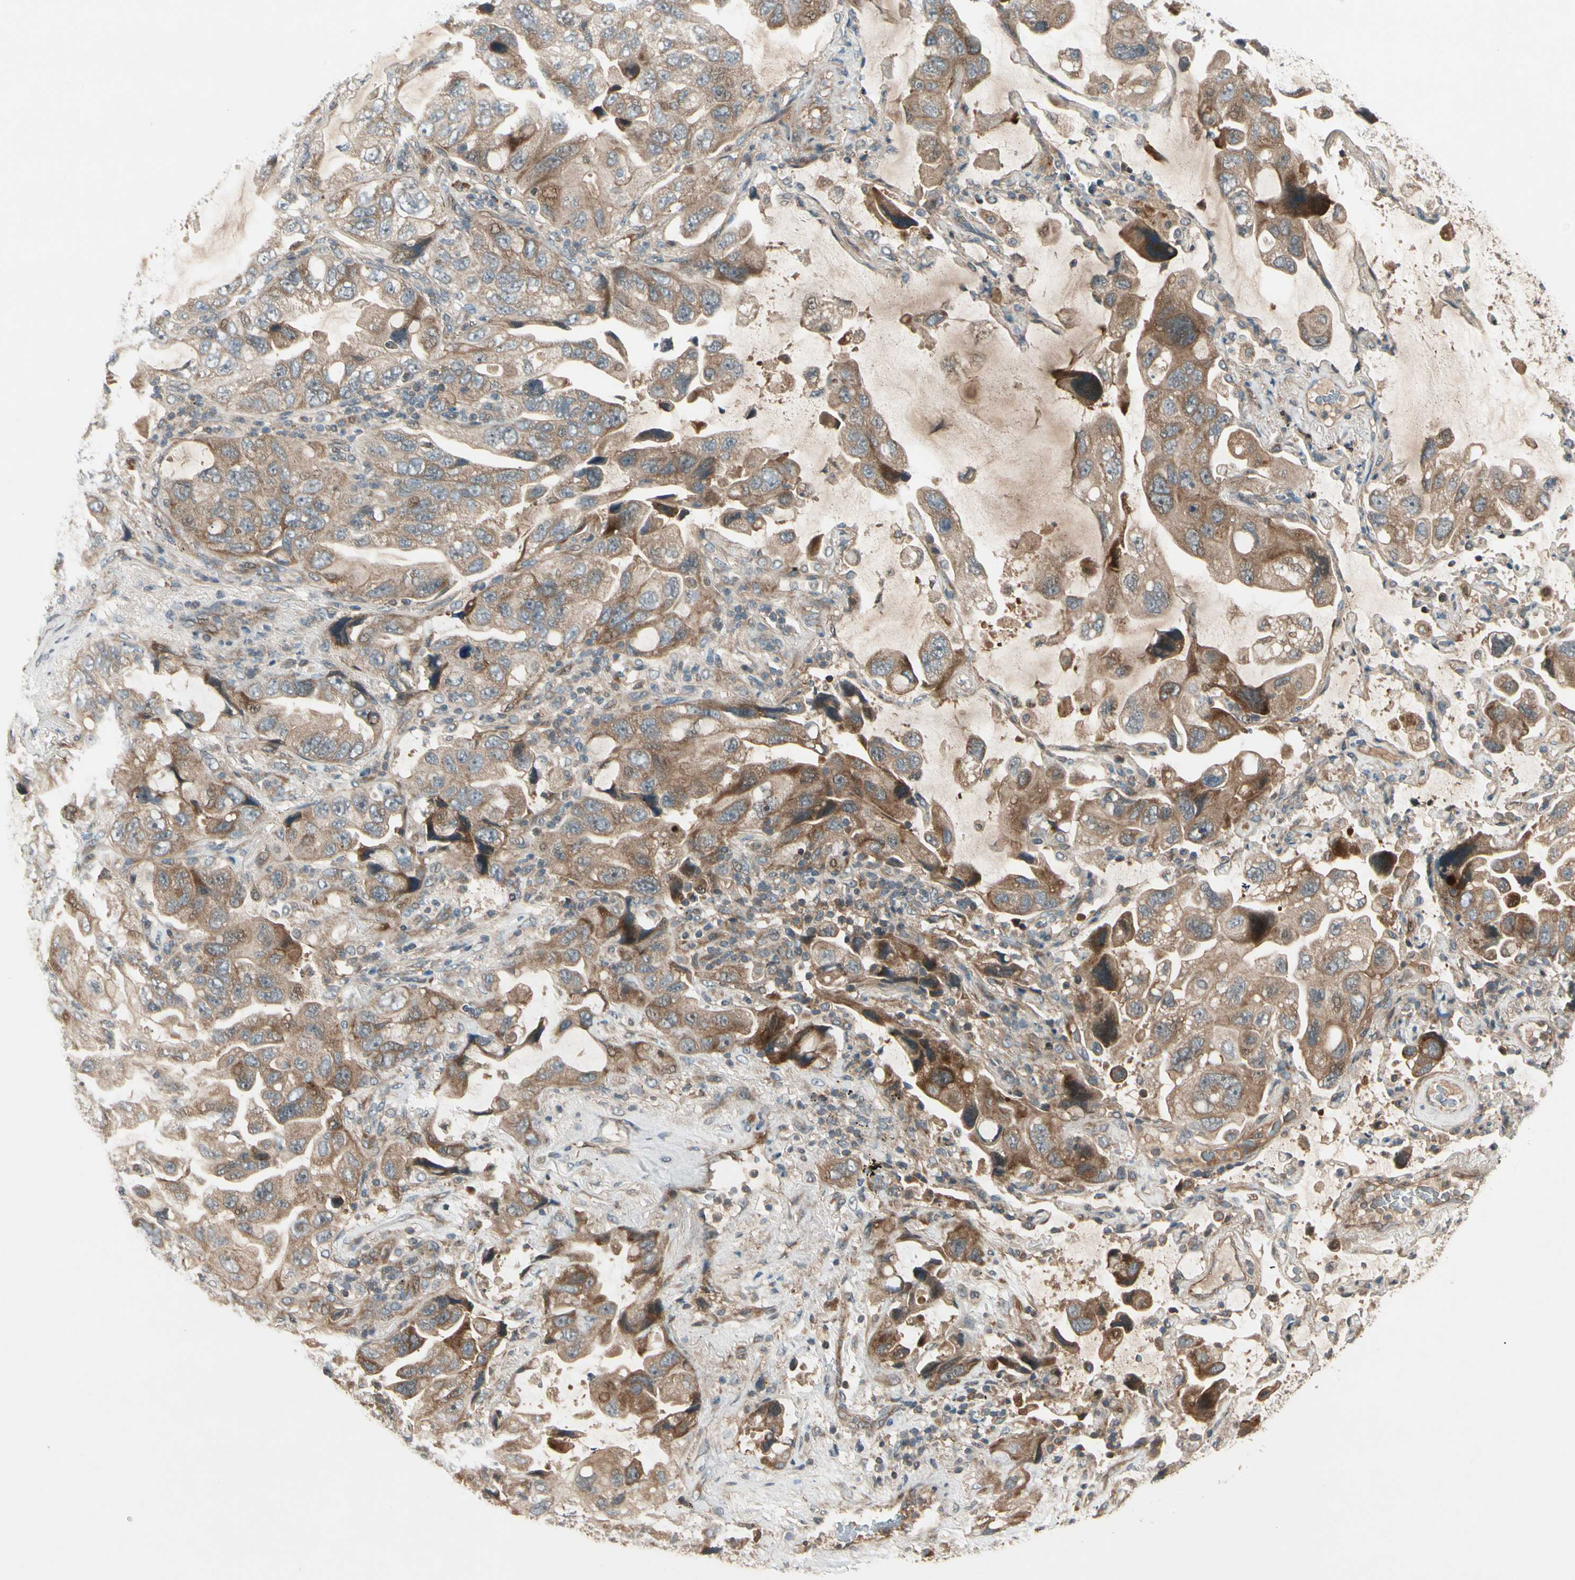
{"staining": {"intensity": "moderate", "quantity": ">75%", "location": "cytoplasmic/membranous"}, "tissue": "lung cancer", "cell_type": "Tumor cells", "image_type": "cancer", "snomed": [{"axis": "morphology", "description": "Squamous cell carcinoma, NOS"}, {"axis": "topography", "description": "Lung"}], "caption": "The image reveals a brown stain indicating the presence of a protein in the cytoplasmic/membranous of tumor cells in lung cancer.", "gene": "ACVR1C", "patient": {"sex": "female", "age": 73}}